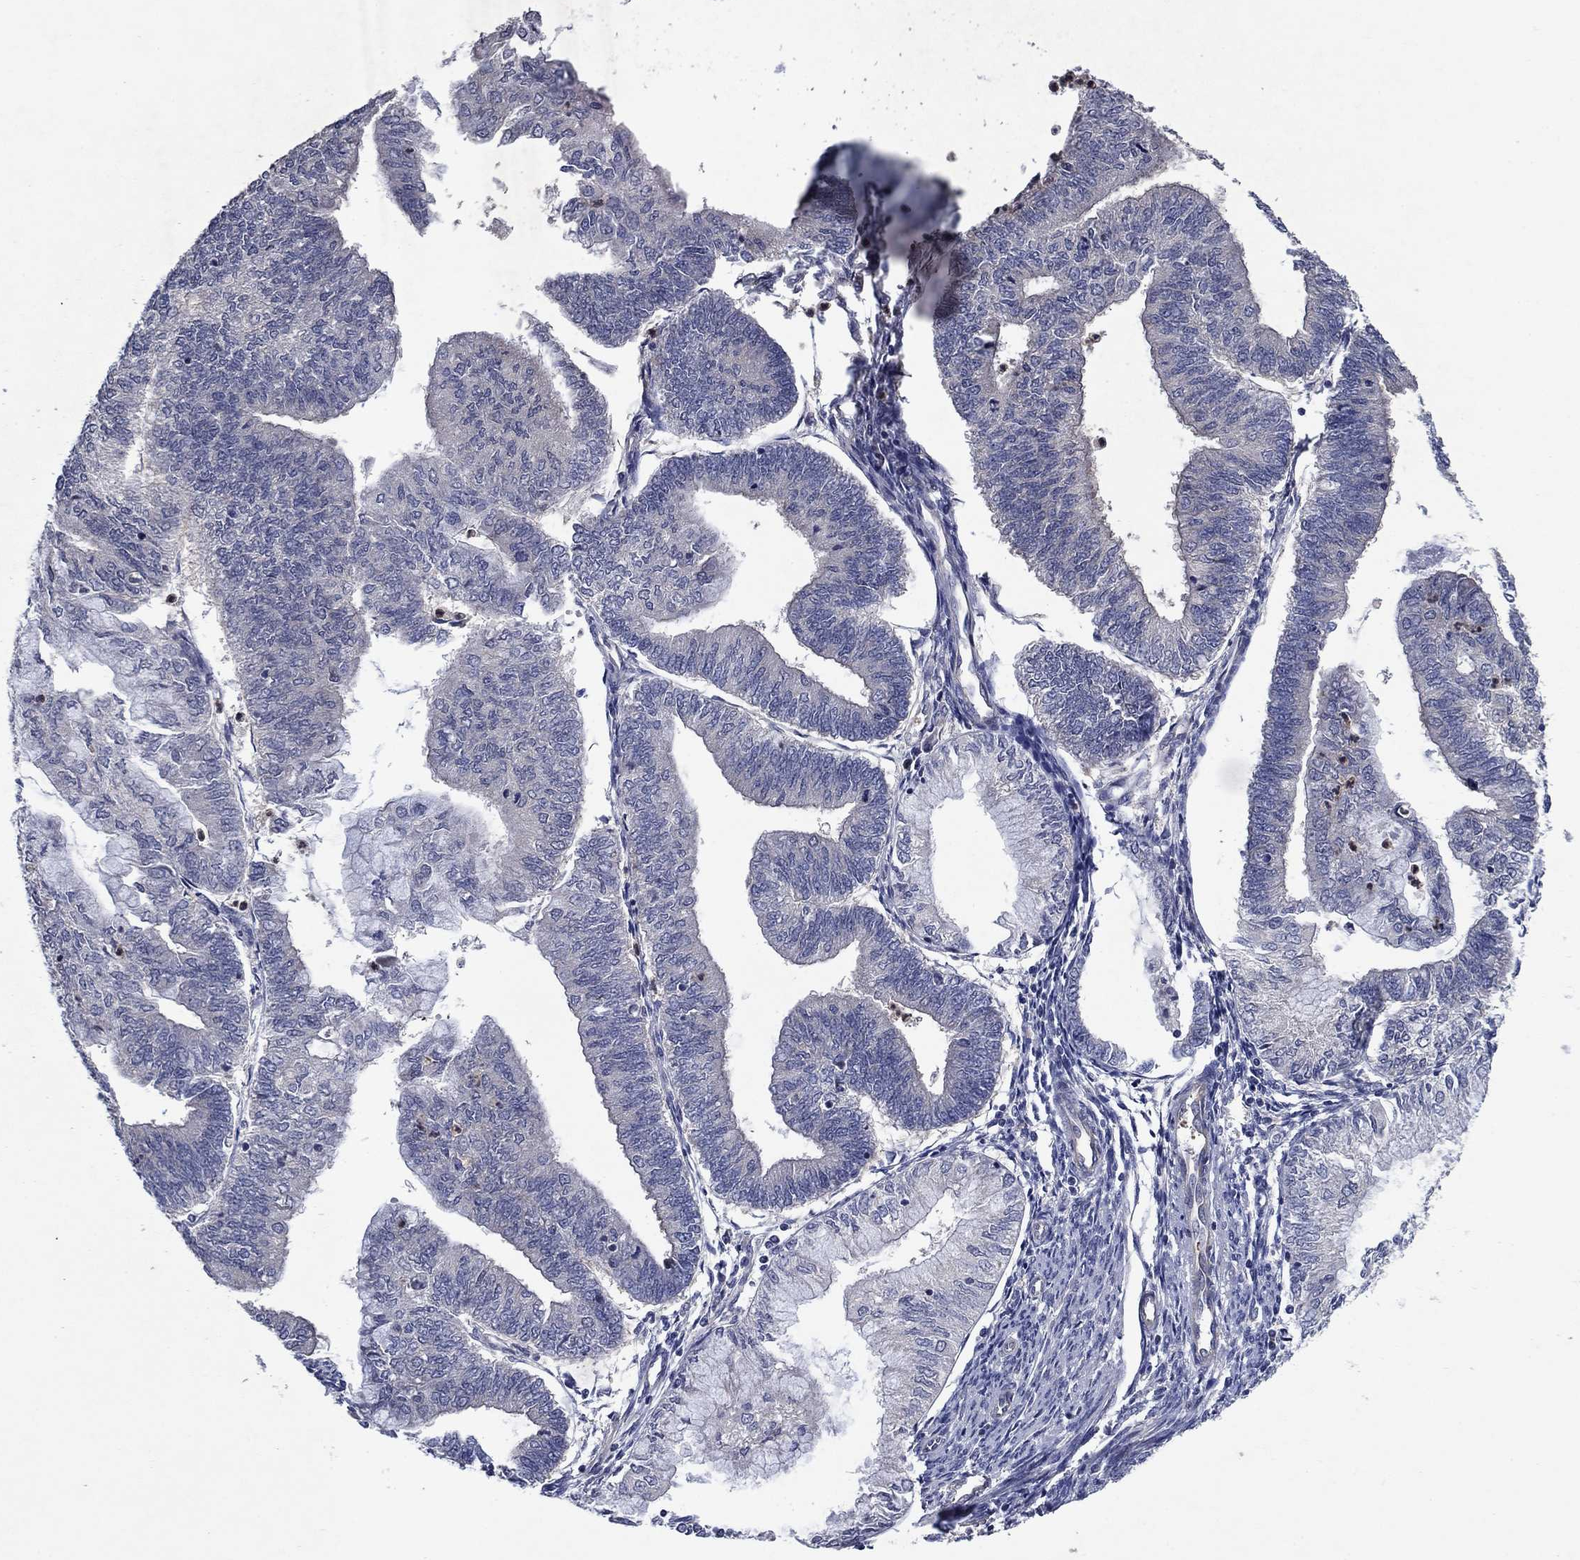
{"staining": {"intensity": "negative", "quantity": "none", "location": "none"}, "tissue": "endometrial cancer", "cell_type": "Tumor cells", "image_type": "cancer", "snomed": [{"axis": "morphology", "description": "Adenocarcinoma, NOS"}, {"axis": "topography", "description": "Endometrium"}], "caption": "IHC of endometrial cancer (adenocarcinoma) displays no staining in tumor cells. Nuclei are stained in blue.", "gene": "MSRB1", "patient": {"sex": "female", "age": 59}}